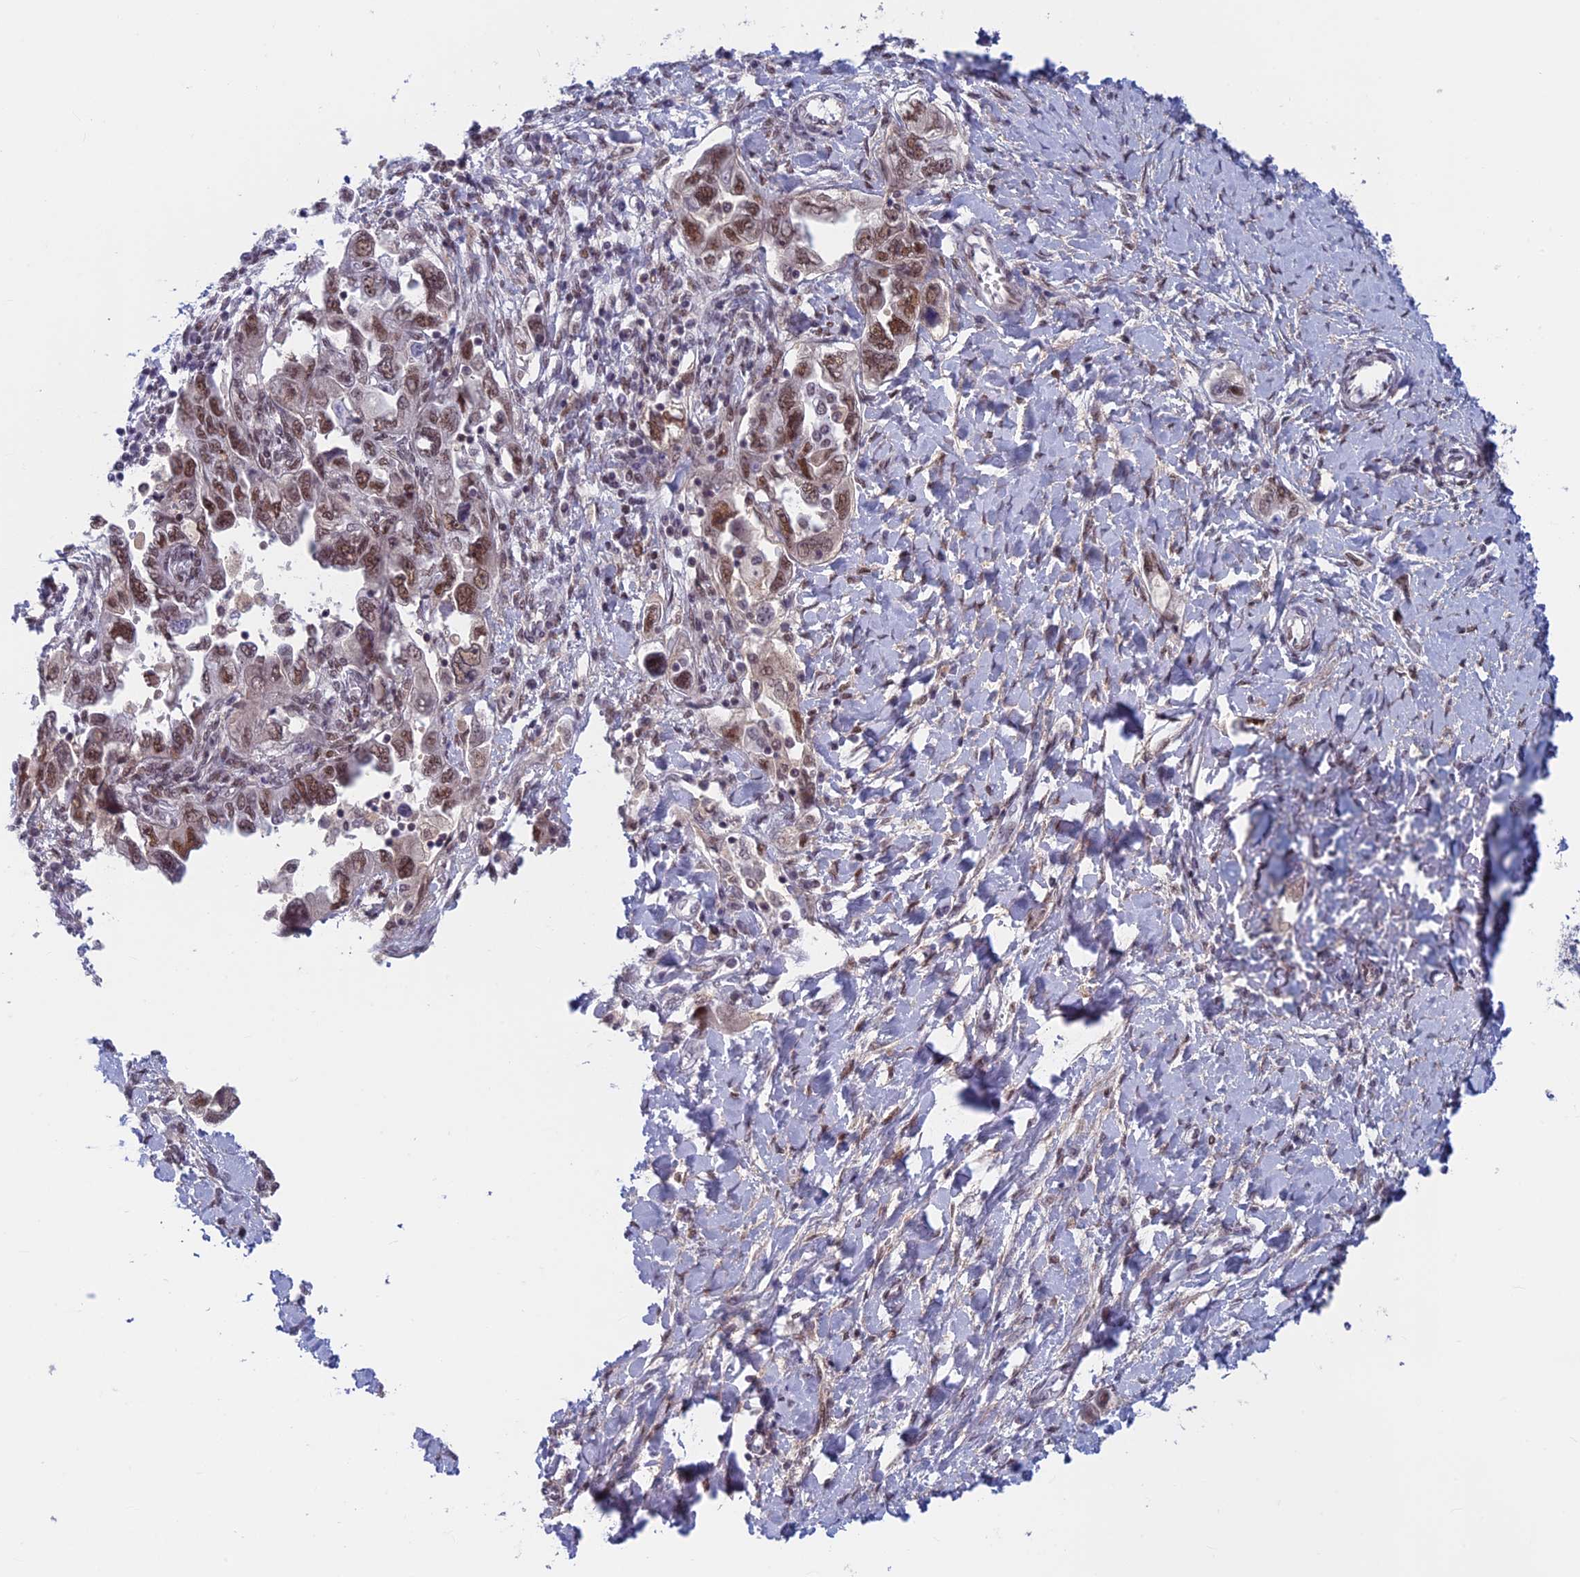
{"staining": {"intensity": "moderate", "quantity": ">75%", "location": "nuclear"}, "tissue": "ovarian cancer", "cell_type": "Tumor cells", "image_type": "cancer", "snomed": [{"axis": "morphology", "description": "Carcinoma, NOS"}, {"axis": "morphology", "description": "Cystadenocarcinoma, serous, NOS"}, {"axis": "topography", "description": "Ovary"}], "caption": "Immunohistochemical staining of ovarian carcinoma exhibits medium levels of moderate nuclear positivity in about >75% of tumor cells.", "gene": "ASH2L", "patient": {"sex": "female", "age": 69}}